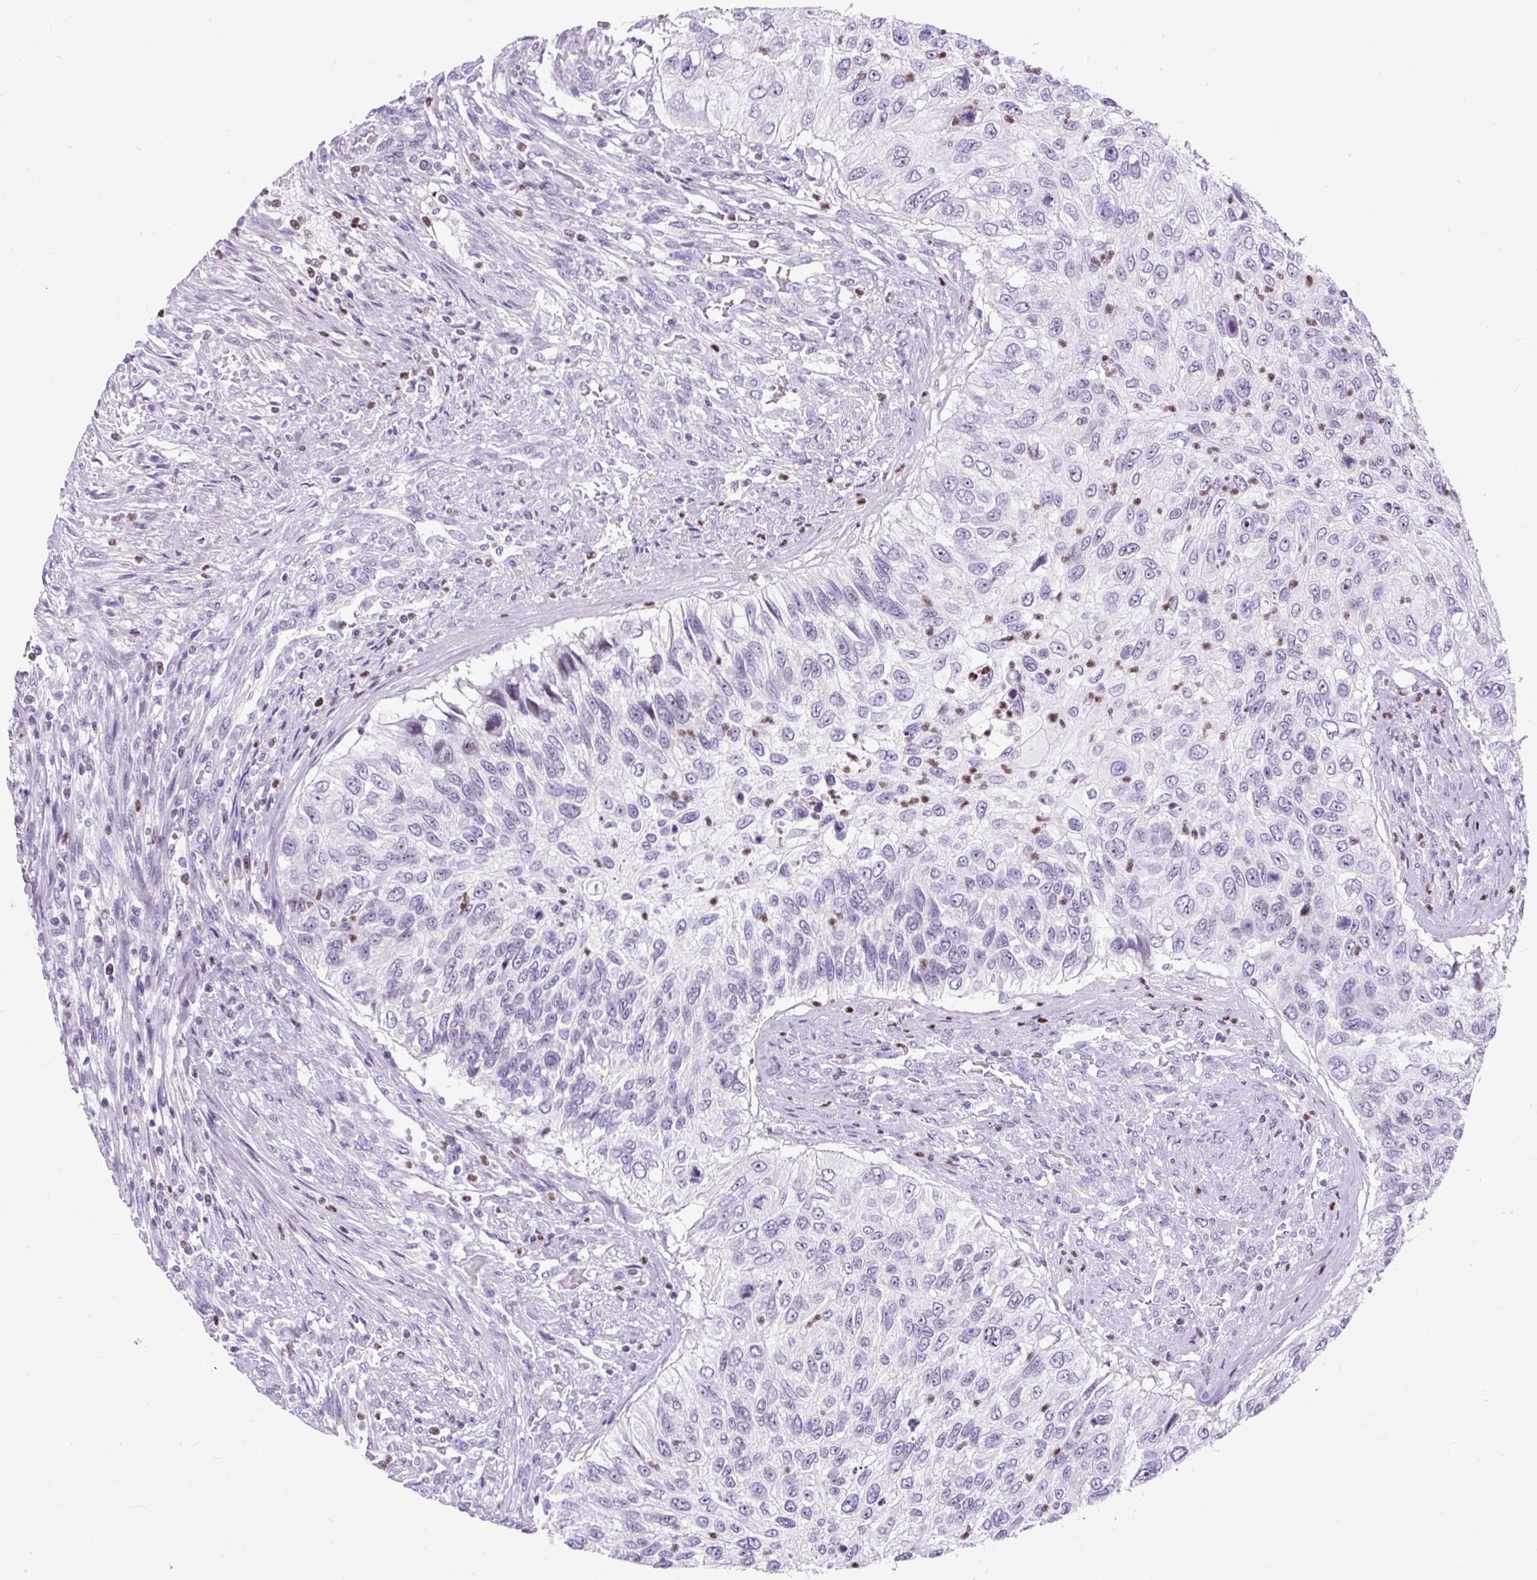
{"staining": {"intensity": "negative", "quantity": "none", "location": "none"}, "tissue": "urothelial cancer", "cell_type": "Tumor cells", "image_type": "cancer", "snomed": [{"axis": "morphology", "description": "Urothelial carcinoma, High grade"}, {"axis": "topography", "description": "Urinary bladder"}], "caption": "Immunohistochemistry photomicrograph of neoplastic tissue: human urothelial cancer stained with DAB reveals no significant protein expression in tumor cells.", "gene": "SPC24", "patient": {"sex": "female", "age": 60}}